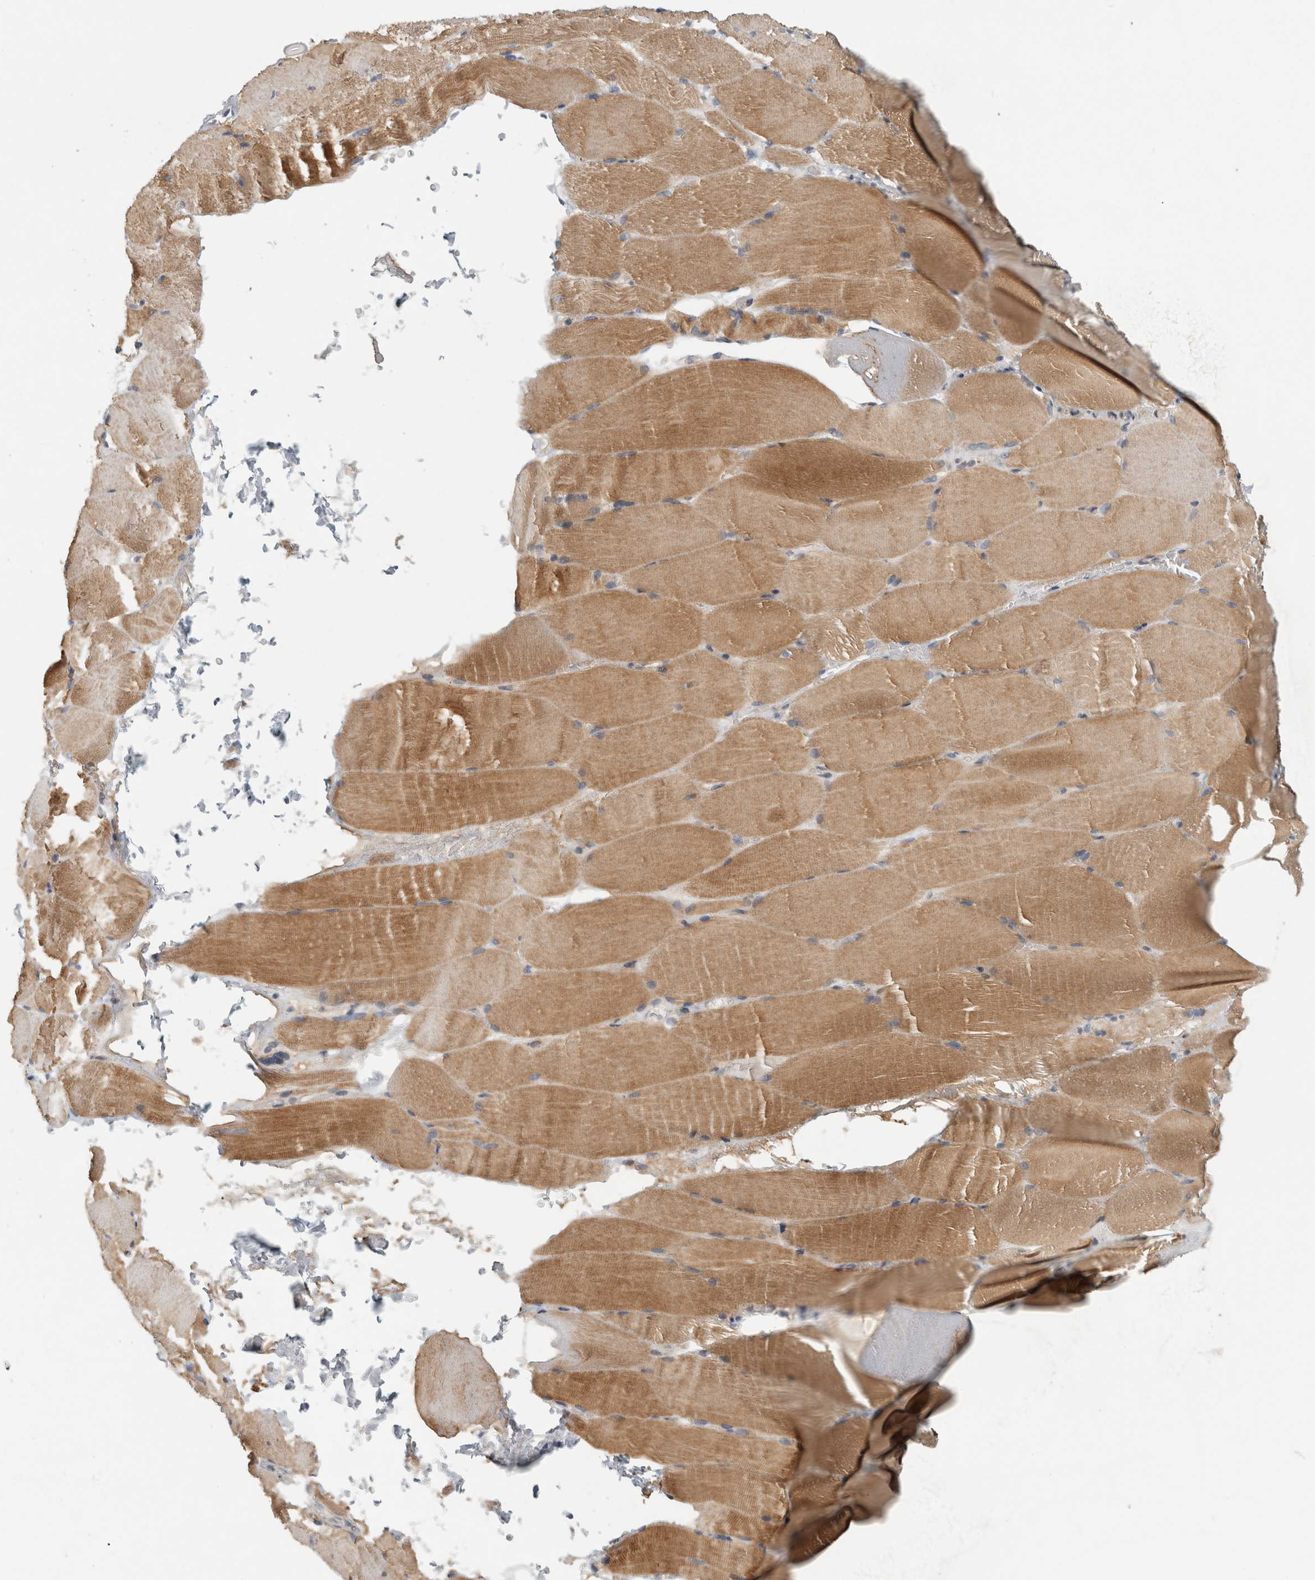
{"staining": {"intensity": "moderate", "quantity": "25%-75%", "location": "cytoplasmic/membranous"}, "tissue": "skeletal muscle", "cell_type": "Myocytes", "image_type": "normal", "snomed": [{"axis": "morphology", "description": "Normal tissue, NOS"}, {"axis": "topography", "description": "Skeletal muscle"}, {"axis": "topography", "description": "Parathyroid gland"}], "caption": "Unremarkable skeletal muscle reveals moderate cytoplasmic/membranous staining in approximately 25%-75% of myocytes Nuclei are stained in blue..", "gene": "ZNF804B", "patient": {"sex": "female", "age": 37}}